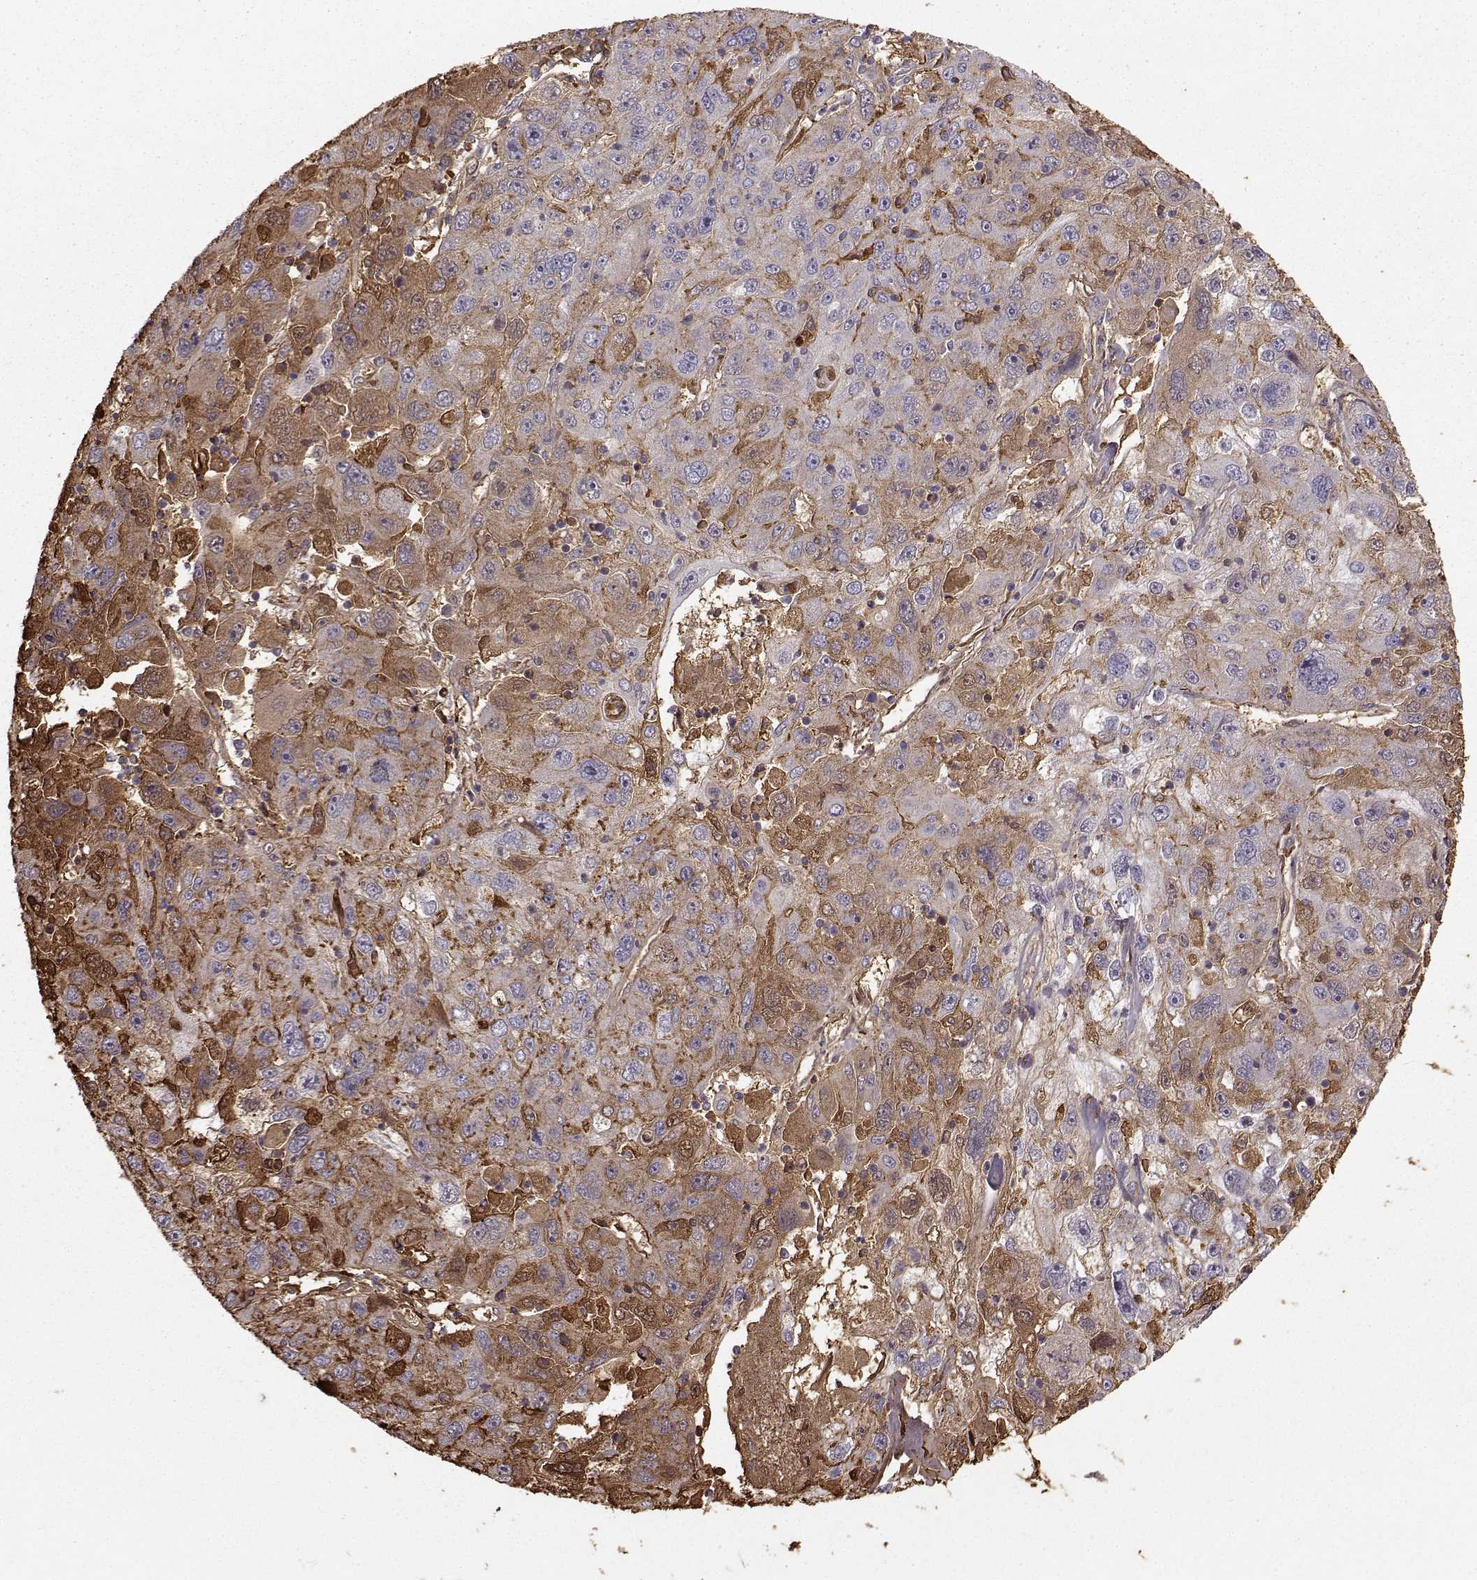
{"staining": {"intensity": "moderate", "quantity": "25%-75%", "location": "cytoplasmic/membranous"}, "tissue": "stomach cancer", "cell_type": "Tumor cells", "image_type": "cancer", "snomed": [{"axis": "morphology", "description": "Adenocarcinoma, NOS"}, {"axis": "topography", "description": "Stomach"}], "caption": "This micrograph exhibits IHC staining of human stomach cancer, with medium moderate cytoplasmic/membranous positivity in about 25%-75% of tumor cells.", "gene": "WNT6", "patient": {"sex": "male", "age": 56}}